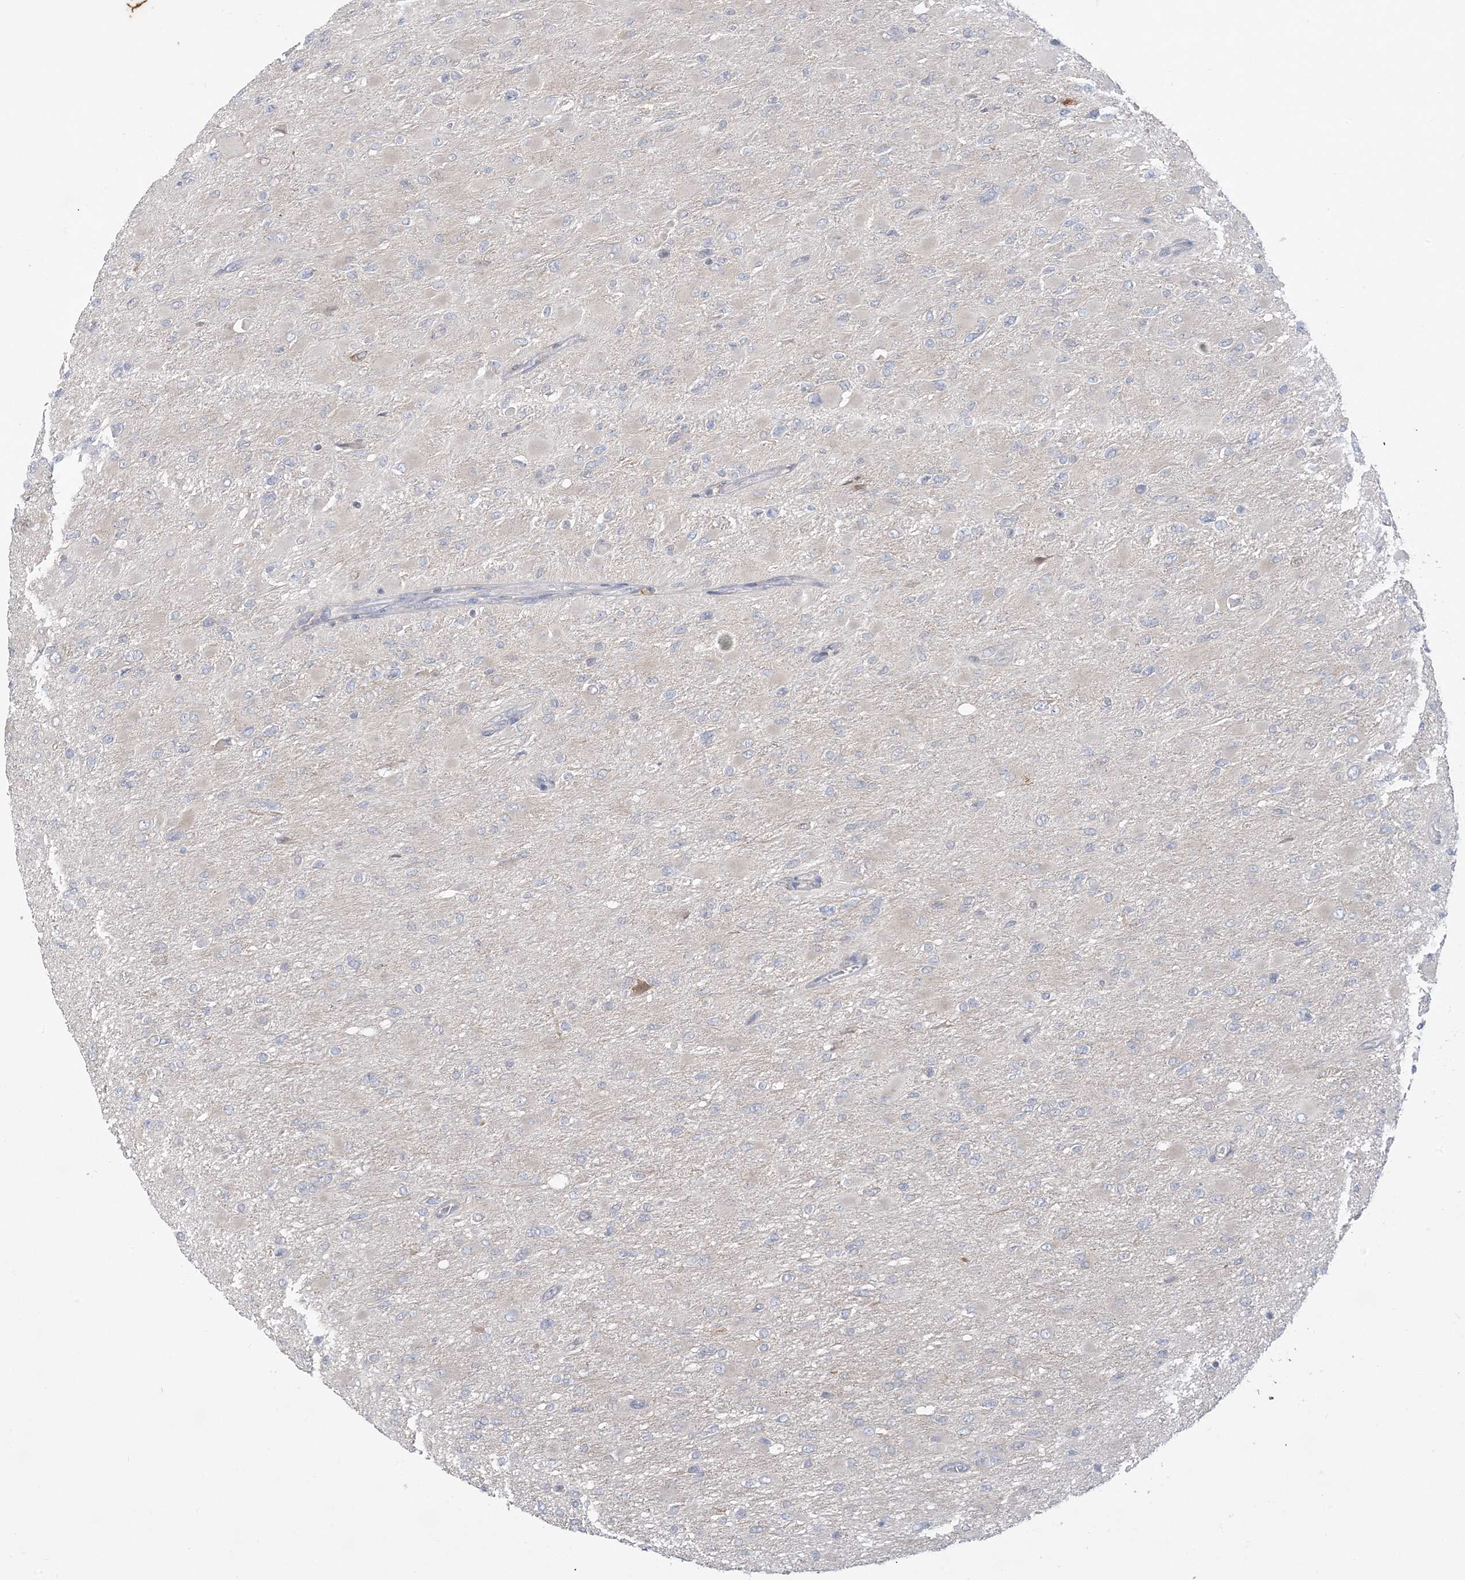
{"staining": {"intensity": "negative", "quantity": "none", "location": "none"}, "tissue": "glioma", "cell_type": "Tumor cells", "image_type": "cancer", "snomed": [{"axis": "morphology", "description": "Glioma, malignant, High grade"}, {"axis": "topography", "description": "Cerebral cortex"}], "caption": "A high-resolution image shows immunohistochemistry staining of high-grade glioma (malignant), which exhibits no significant positivity in tumor cells.", "gene": "KIF3A", "patient": {"sex": "female", "age": 36}}